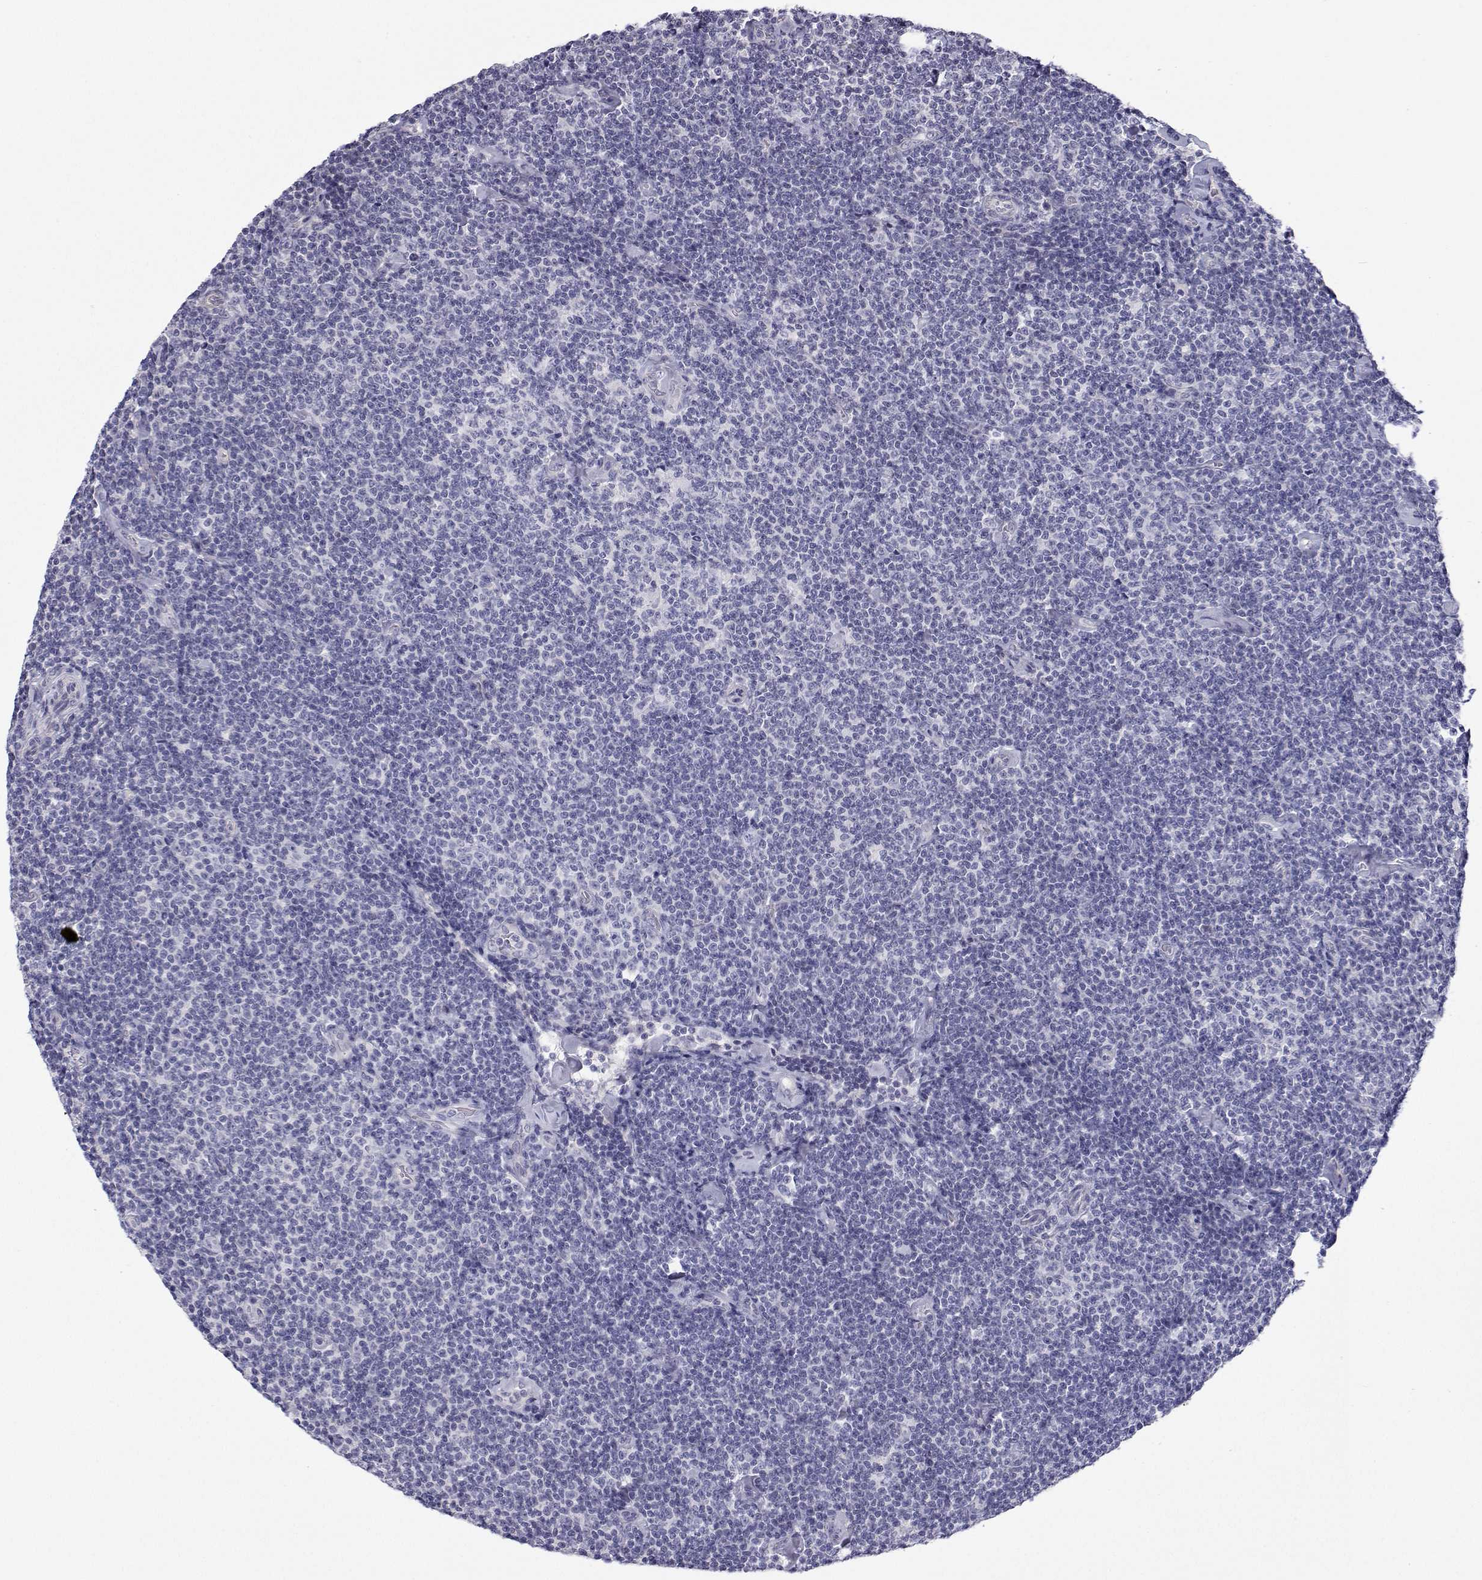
{"staining": {"intensity": "negative", "quantity": "none", "location": "none"}, "tissue": "lymphoma", "cell_type": "Tumor cells", "image_type": "cancer", "snomed": [{"axis": "morphology", "description": "Malignant lymphoma, non-Hodgkin's type, Low grade"}, {"axis": "topography", "description": "Lymph node"}], "caption": "Photomicrograph shows no protein staining in tumor cells of lymphoma tissue. The staining is performed using DAB (3,3'-diaminobenzidine) brown chromogen with nuclei counter-stained in using hematoxylin.", "gene": "ANKRD65", "patient": {"sex": "male", "age": 81}}